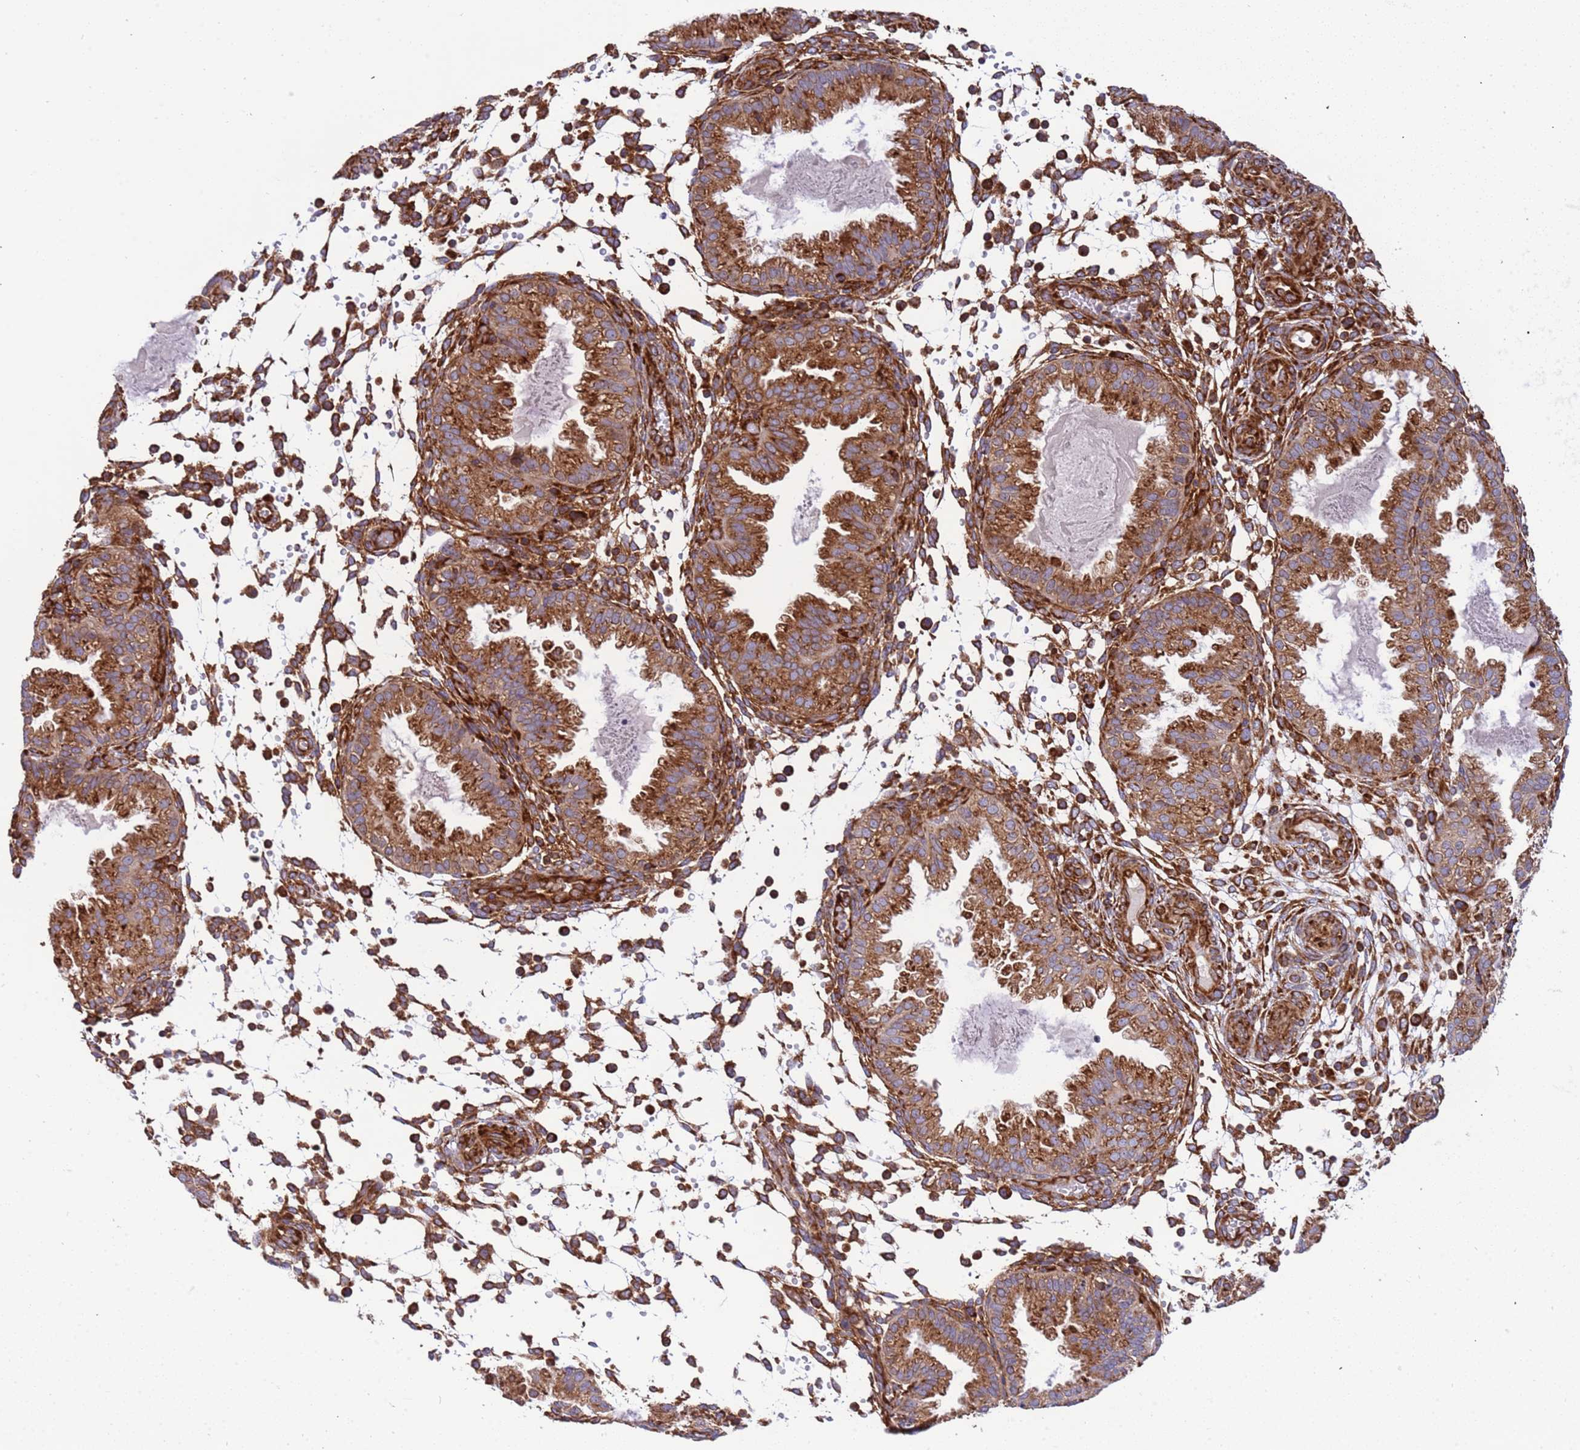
{"staining": {"intensity": "strong", "quantity": ">75%", "location": "cytoplasmic/membranous"}, "tissue": "endometrium", "cell_type": "Cells in endometrial stroma", "image_type": "normal", "snomed": [{"axis": "morphology", "description": "Normal tissue, NOS"}, {"axis": "topography", "description": "Endometrium"}], "caption": "Endometrium stained for a protein (brown) shows strong cytoplasmic/membranous positive expression in approximately >75% of cells in endometrial stroma.", "gene": "RPL36", "patient": {"sex": "female", "age": 33}}